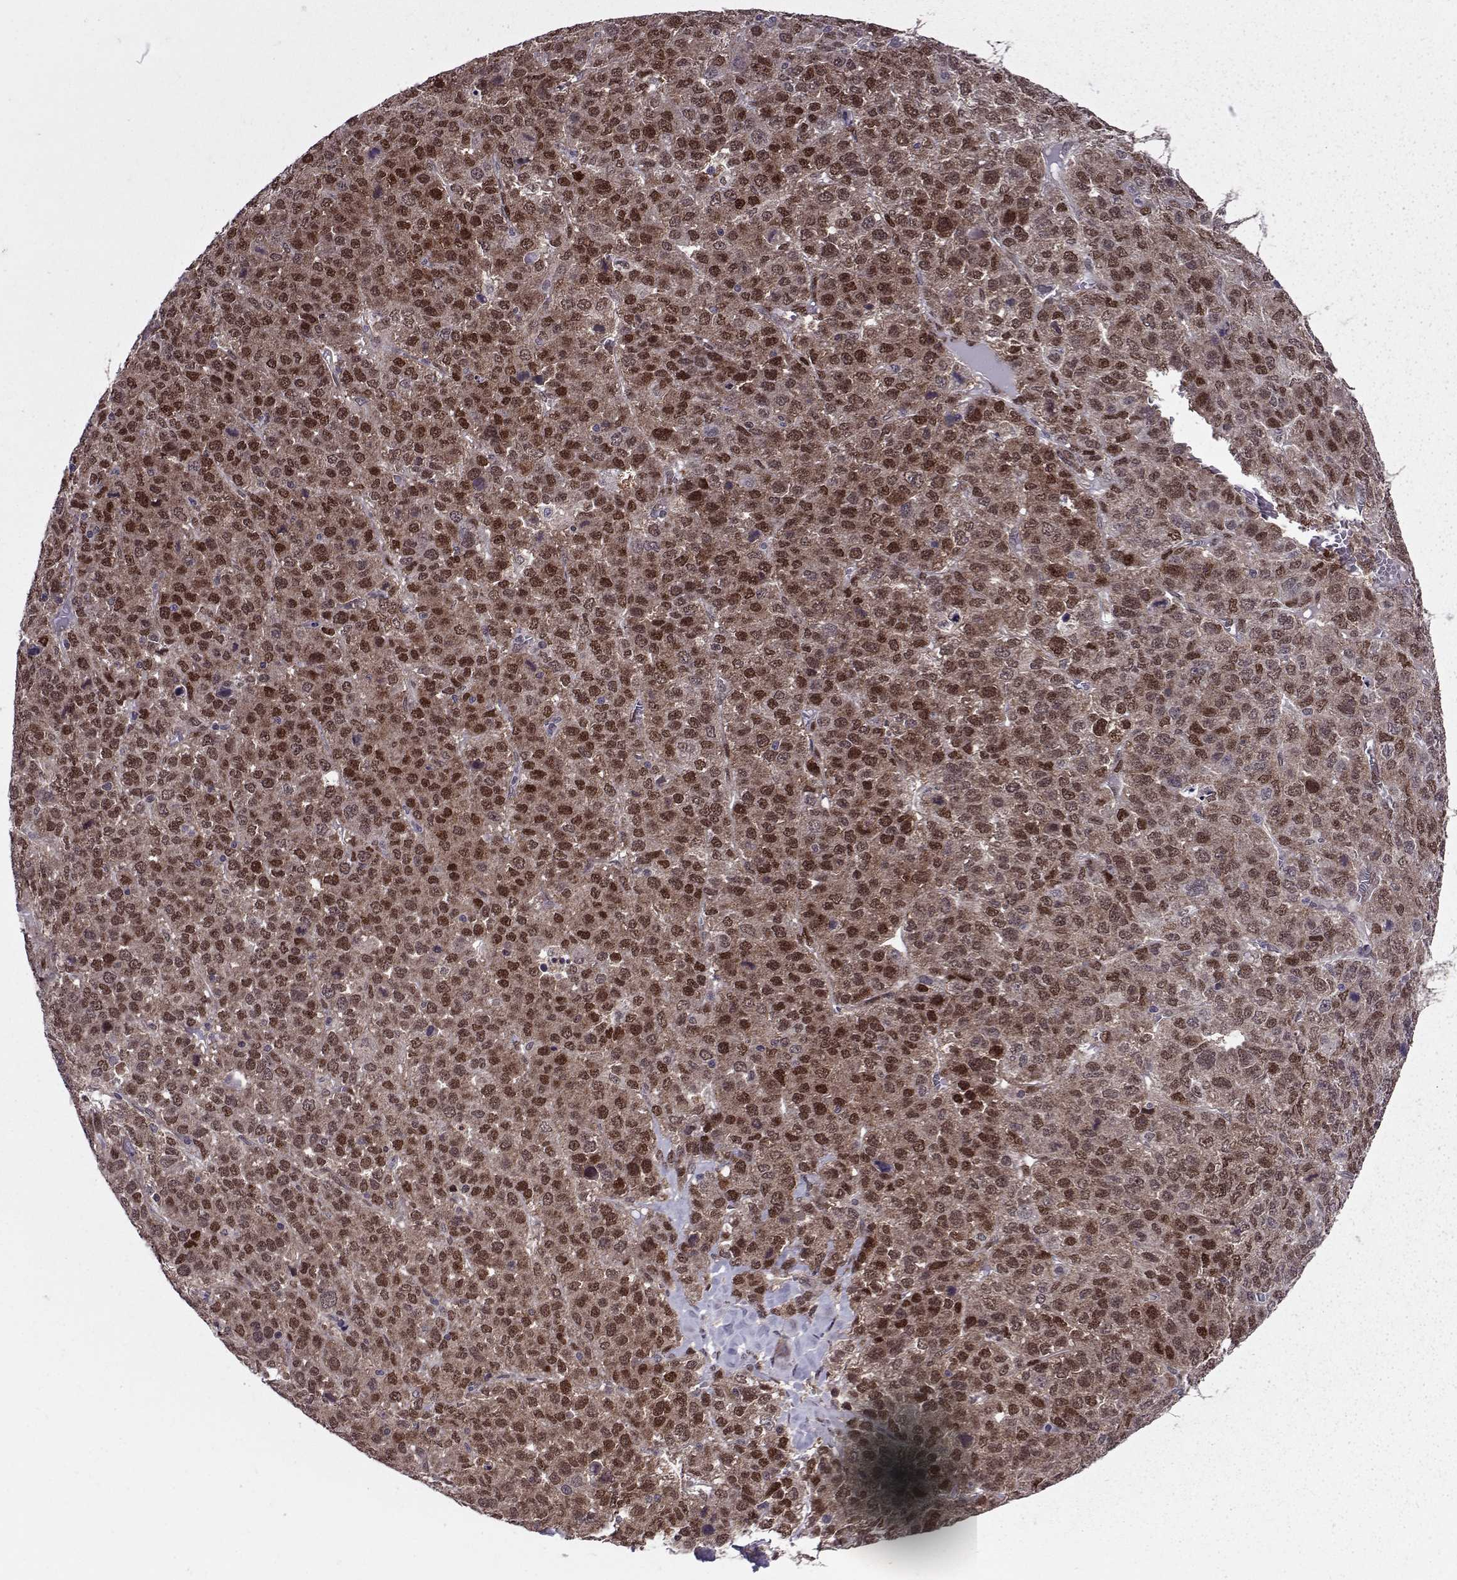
{"staining": {"intensity": "strong", "quantity": ">75%", "location": "cytoplasmic/membranous,nuclear"}, "tissue": "liver cancer", "cell_type": "Tumor cells", "image_type": "cancer", "snomed": [{"axis": "morphology", "description": "Carcinoma, Hepatocellular, NOS"}, {"axis": "topography", "description": "Liver"}], "caption": "Liver cancer stained with DAB immunohistochemistry shows high levels of strong cytoplasmic/membranous and nuclear staining in about >75% of tumor cells. Using DAB (3,3'-diaminobenzidine) (brown) and hematoxylin (blue) stains, captured at high magnification using brightfield microscopy.", "gene": "CDK4", "patient": {"sex": "male", "age": 69}}